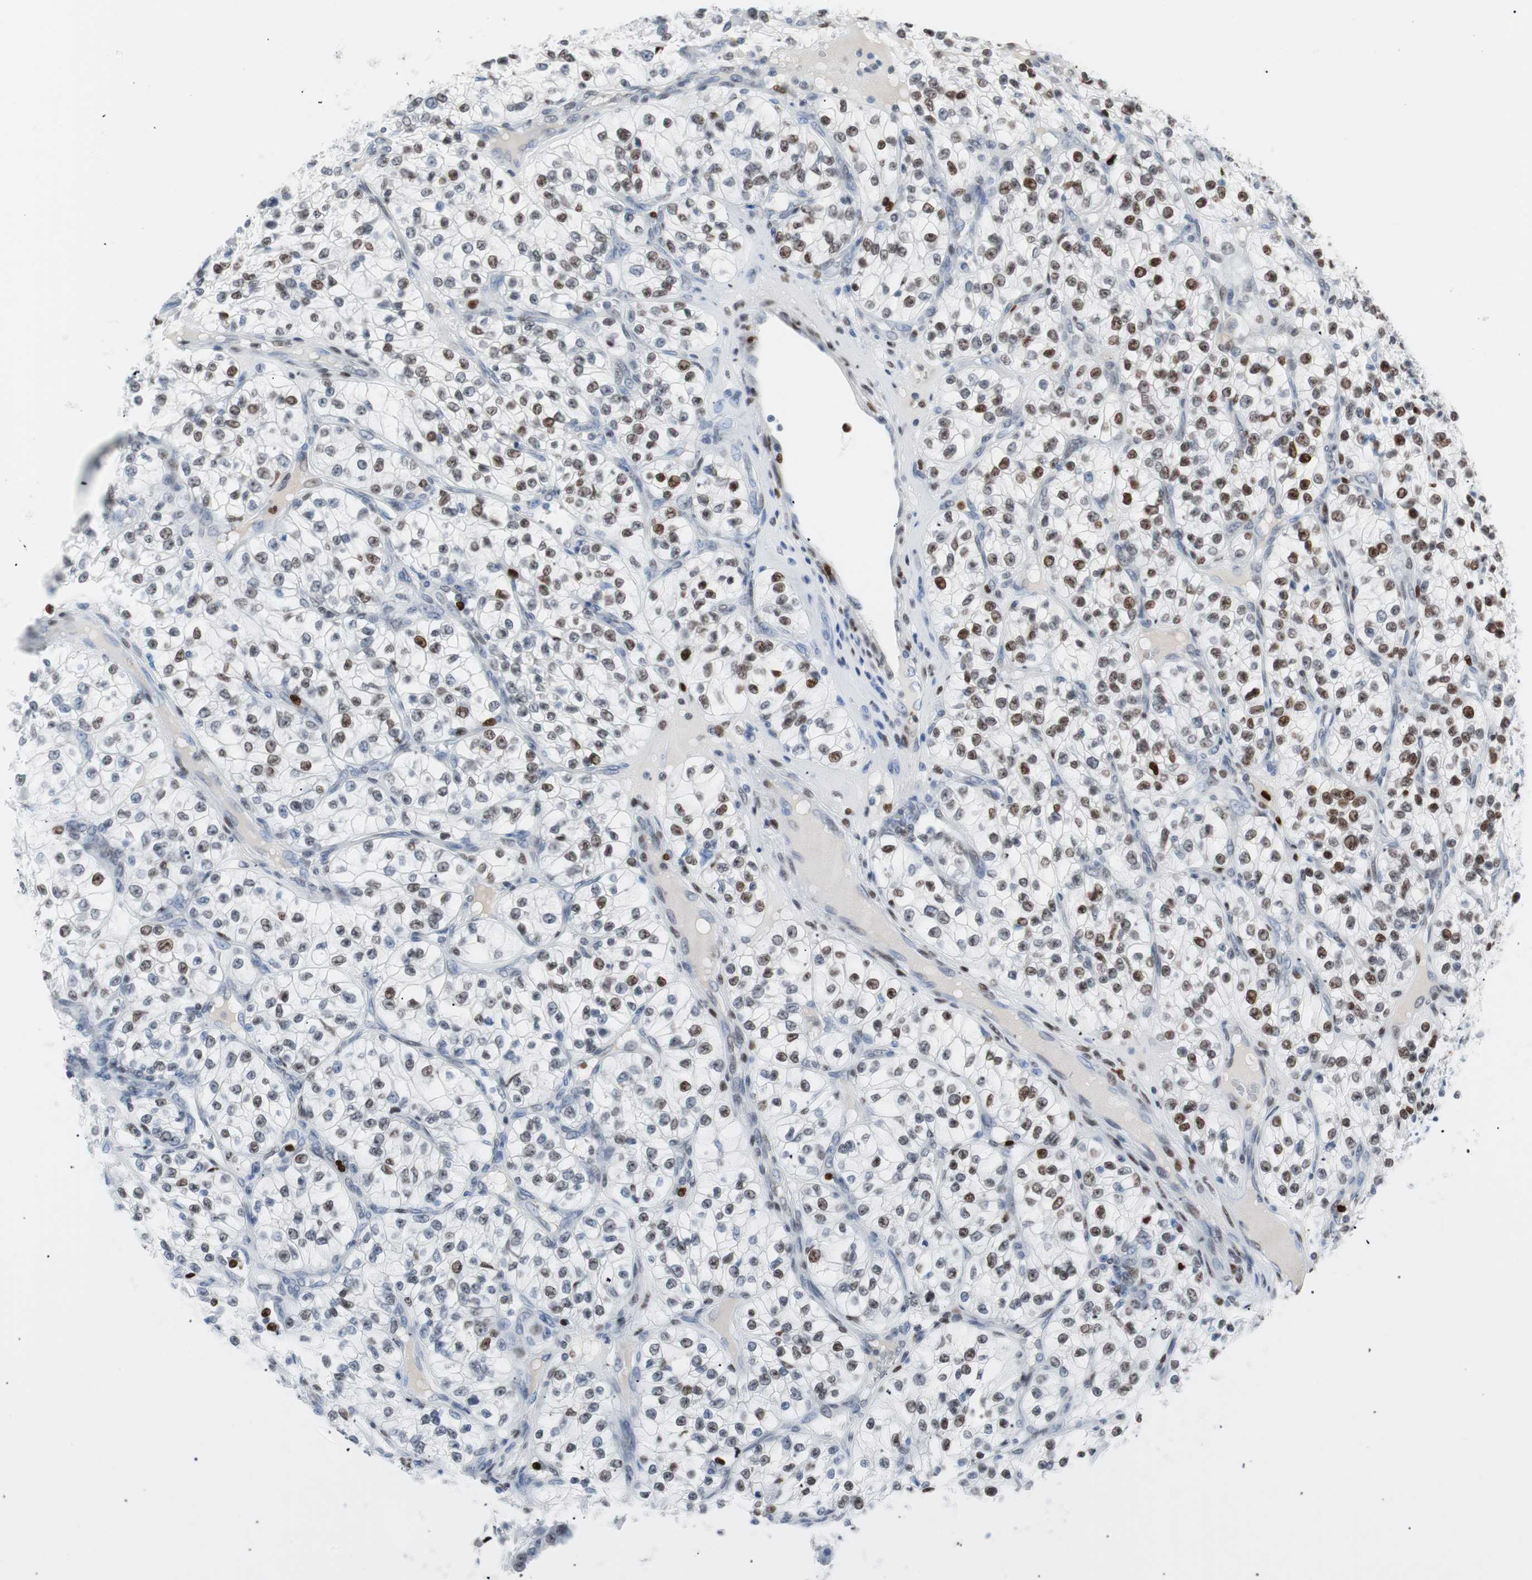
{"staining": {"intensity": "weak", "quantity": "<25%", "location": "nuclear"}, "tissue": "renal cancer", "cell_type": "Tumor cells", "image_type": "cancer", "snomed": [{"axis": "morphology", "description": "Adenocarcinoma, NOS"}, {"axis": "topography", "description": "Kidney"}], "caption": "DAB immunohistochemical staining of human renal cancer (adenocarcinoma) shows no significant positivity in tumor cells. (IHC, brightfield microscopy, high magnification).", "gene": "CEBPB", "patient": {"sex": "female", "age": 57}}